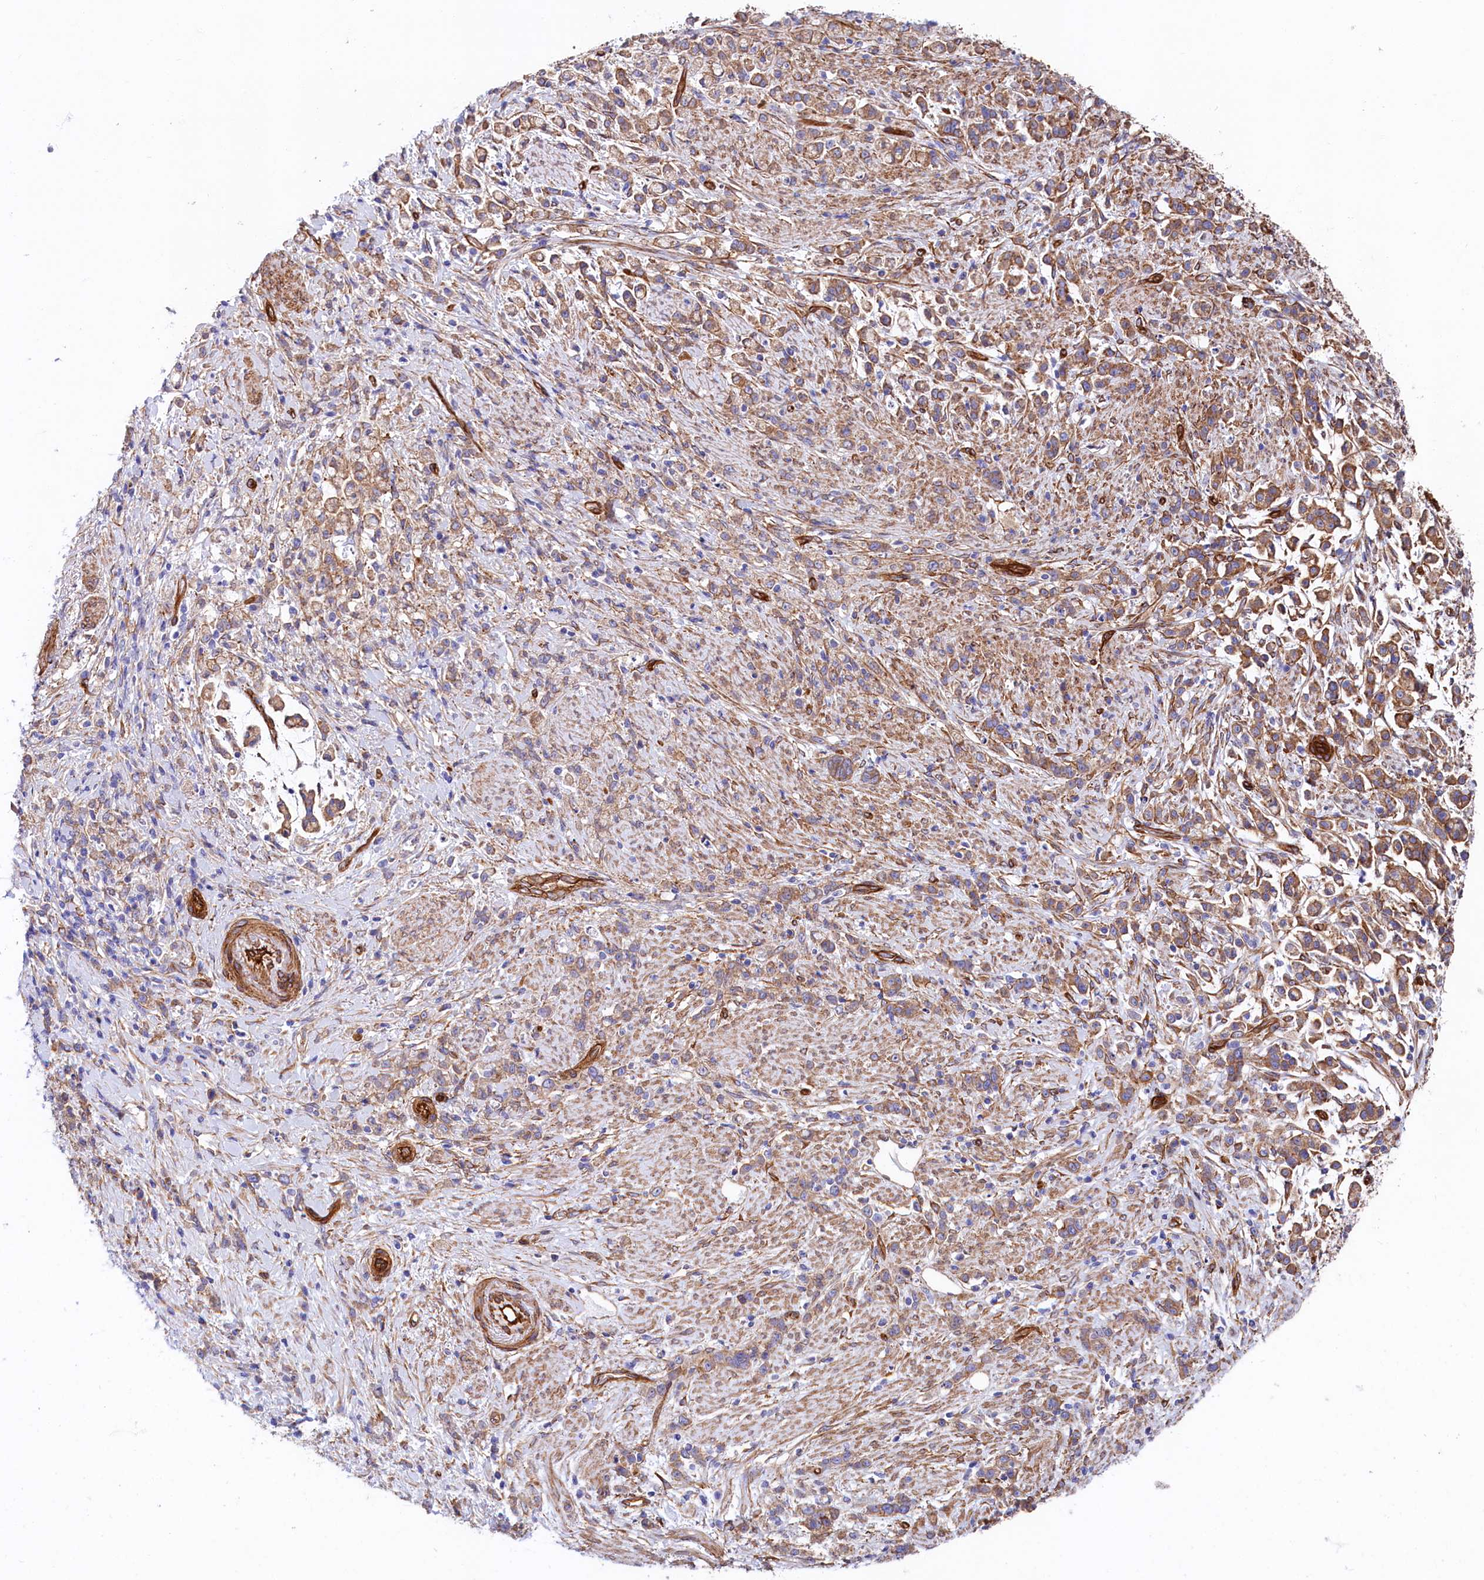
{"staining": {"intensity": "moderate", "quantity": ">75%", "location": "cytoplasmic/membranous"}, "tissue": "stomach cancer", "cell_type": "Tumor cells", "image_type": "cancer", "snomed": [{"axis": "morphology", "description": "Adenocarcinoma, NOS"}, {"axis": "topography", "description": "Stomach"}], "caption": "Stomach cancer stained with immunohistochemistry reveals moderate cytoplasmic/membranous staining in approximately >75% of tumor cells.", "gene": "TNKS1BP1", "patient": {"sex": "female", "age": 60}}